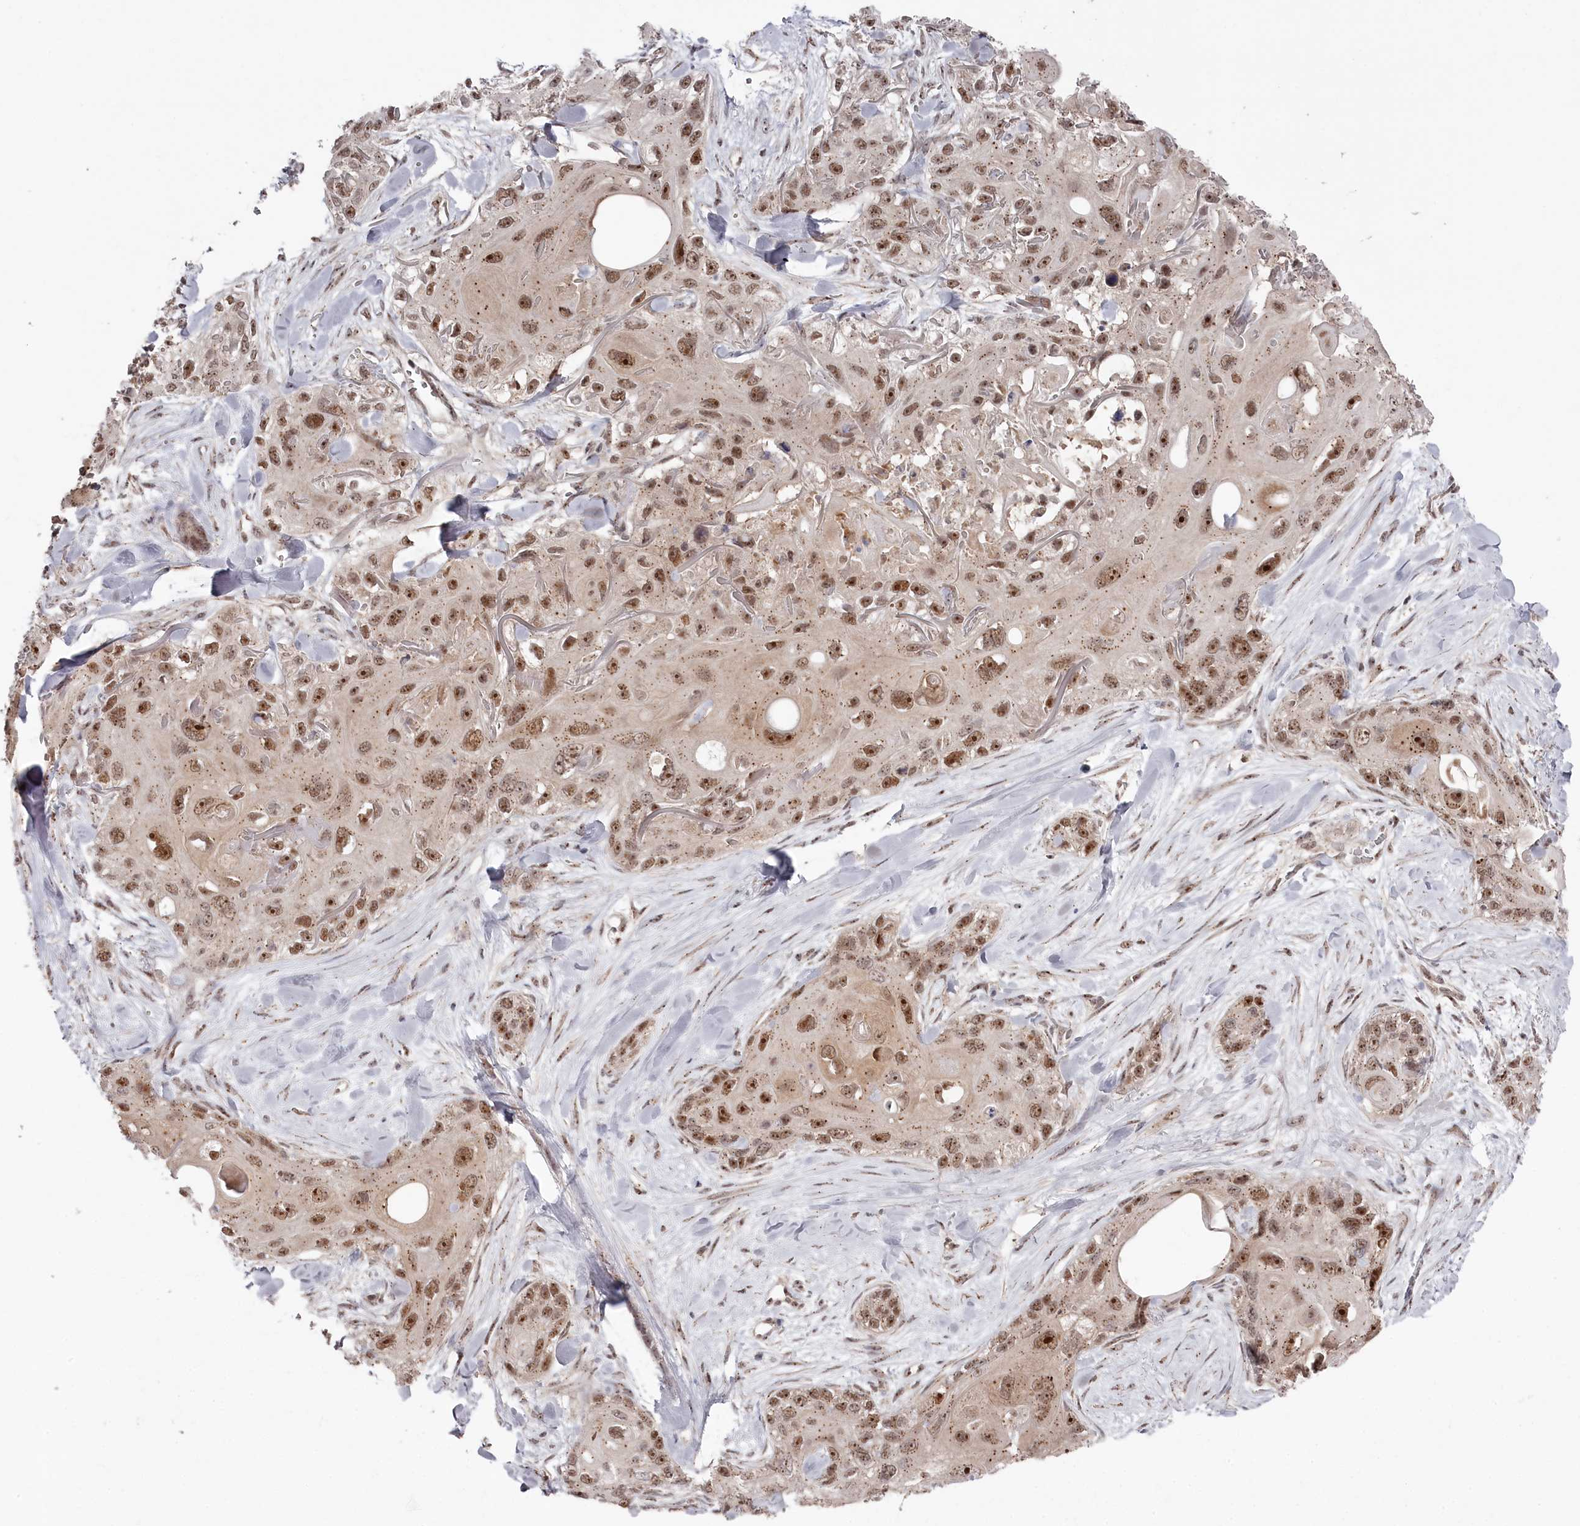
{"staining": {"intensity": "moderate", "quantity": ">75%", "location": "nuclear"}, "tissue": "skin cancer", "cell_type": "Tumor cells", "image_type": "cancer", "snomed": [{"axis": "morphology", "description": "Normal tissue, NOS"}, {"axis": "morphology", "description": "Squamous cell carcinoma, NOS"}, {"axis": "topography", "description": "Skin"}], "caption": "Immunohistochemical staining of human skin cancer demonstrates medium levels of moderate nuclear staining in approximately >75% of tumor cells.", "gene": "EXOSC1", "patient": {"sex": "male", "age": 72}}